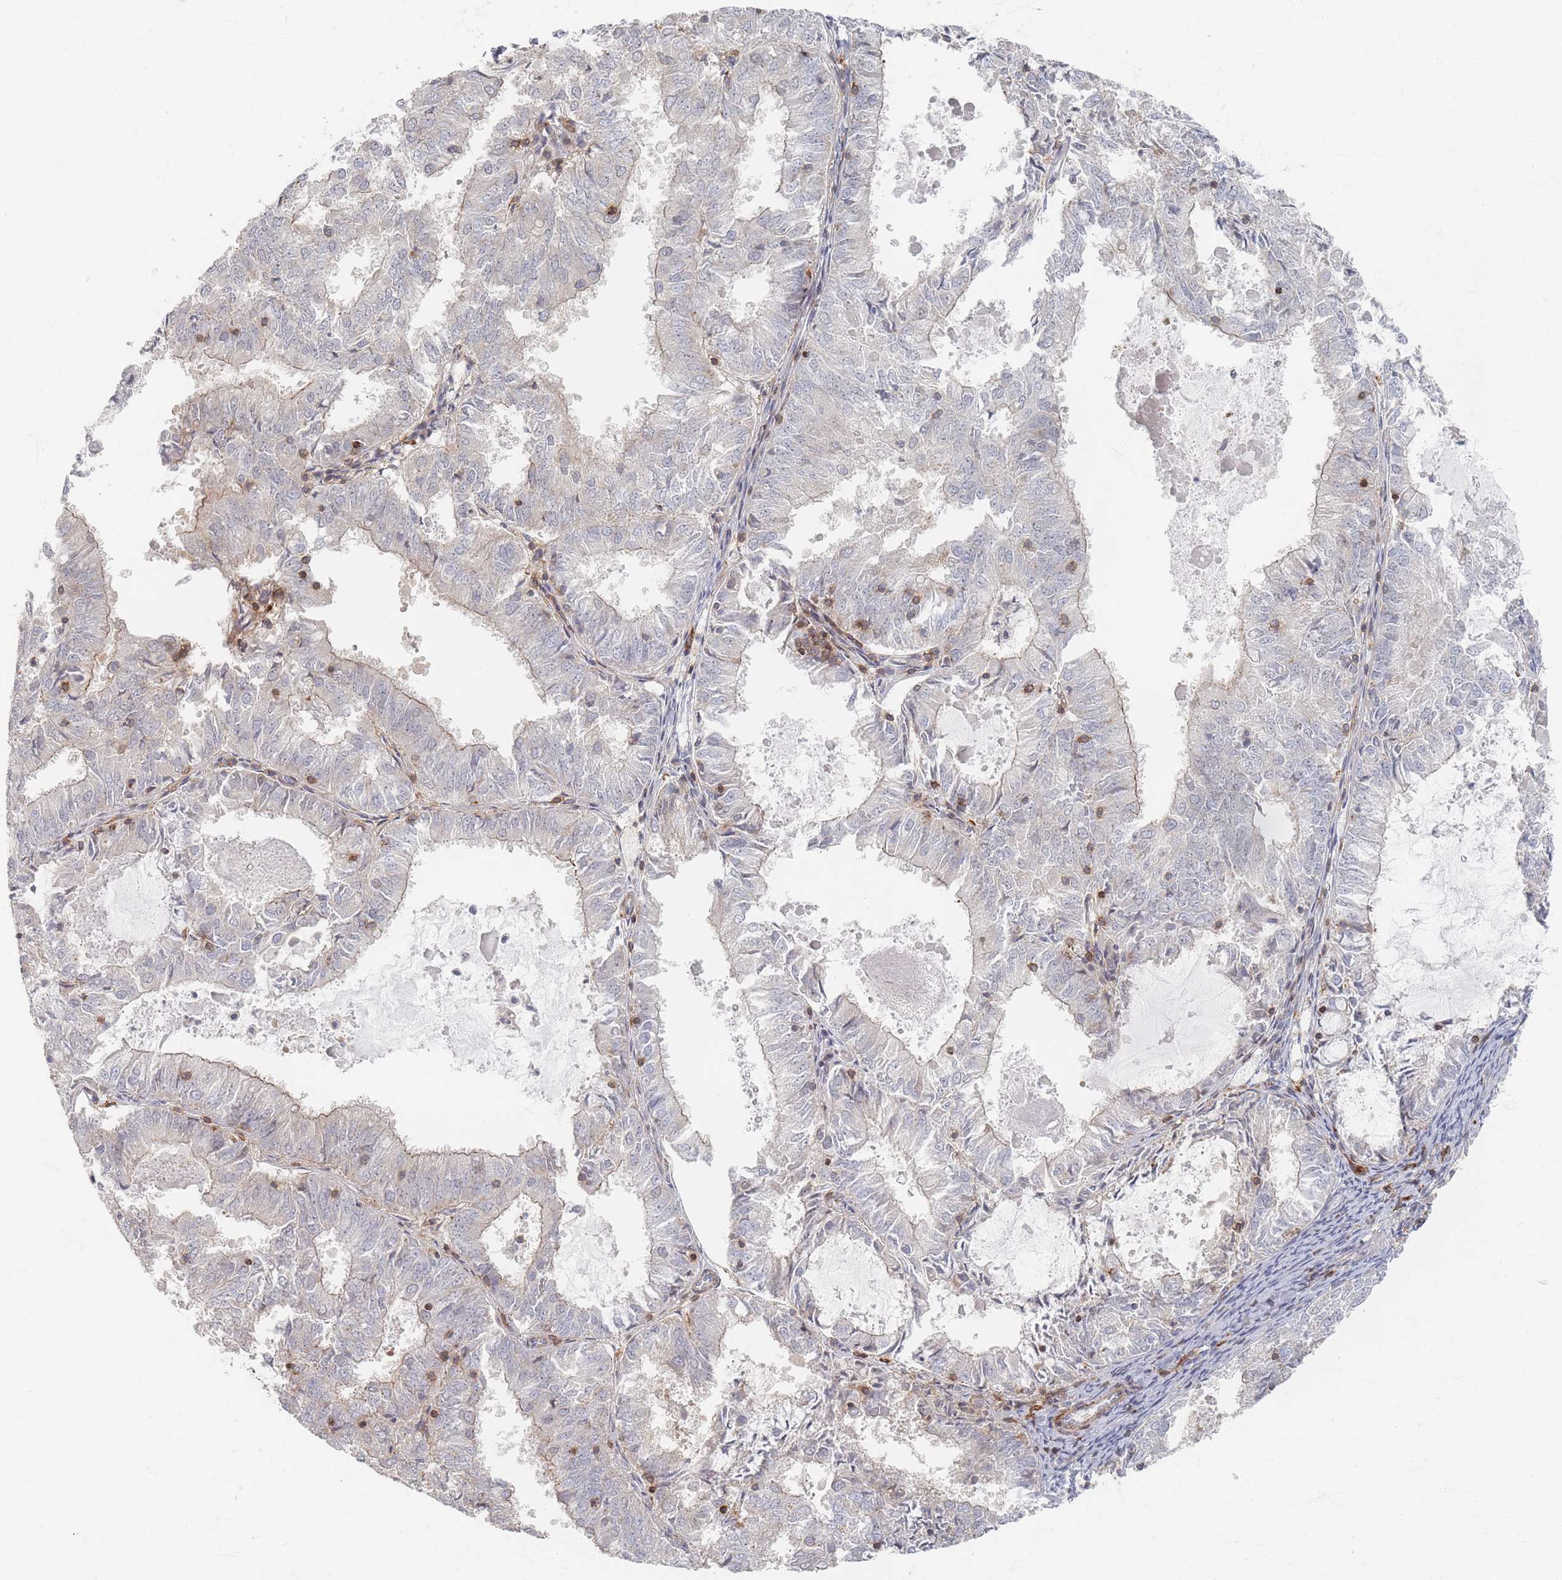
{"staining": {"intensity": "weak", "quantity": "<25%", "location": "cytoplasmic/membranous"}, "tissue": "endometrial cancer", "cell_type": "Tumor cells", "image_type": "cancer", "snomed": [{"axis": "morphology", "description": "Adenocarcinoma, NOS"}, {"axis": "topography", "description": "Endometrium"}], "caption": "Tumor cells show no significant staining in endometrial cancer (adenocarcinoma). (DAB immunohistochemistry visualized using brightfield microscopy, high magnification).", "gene": "ZNF852", "patient": {"sex": "female", "age": 57}}